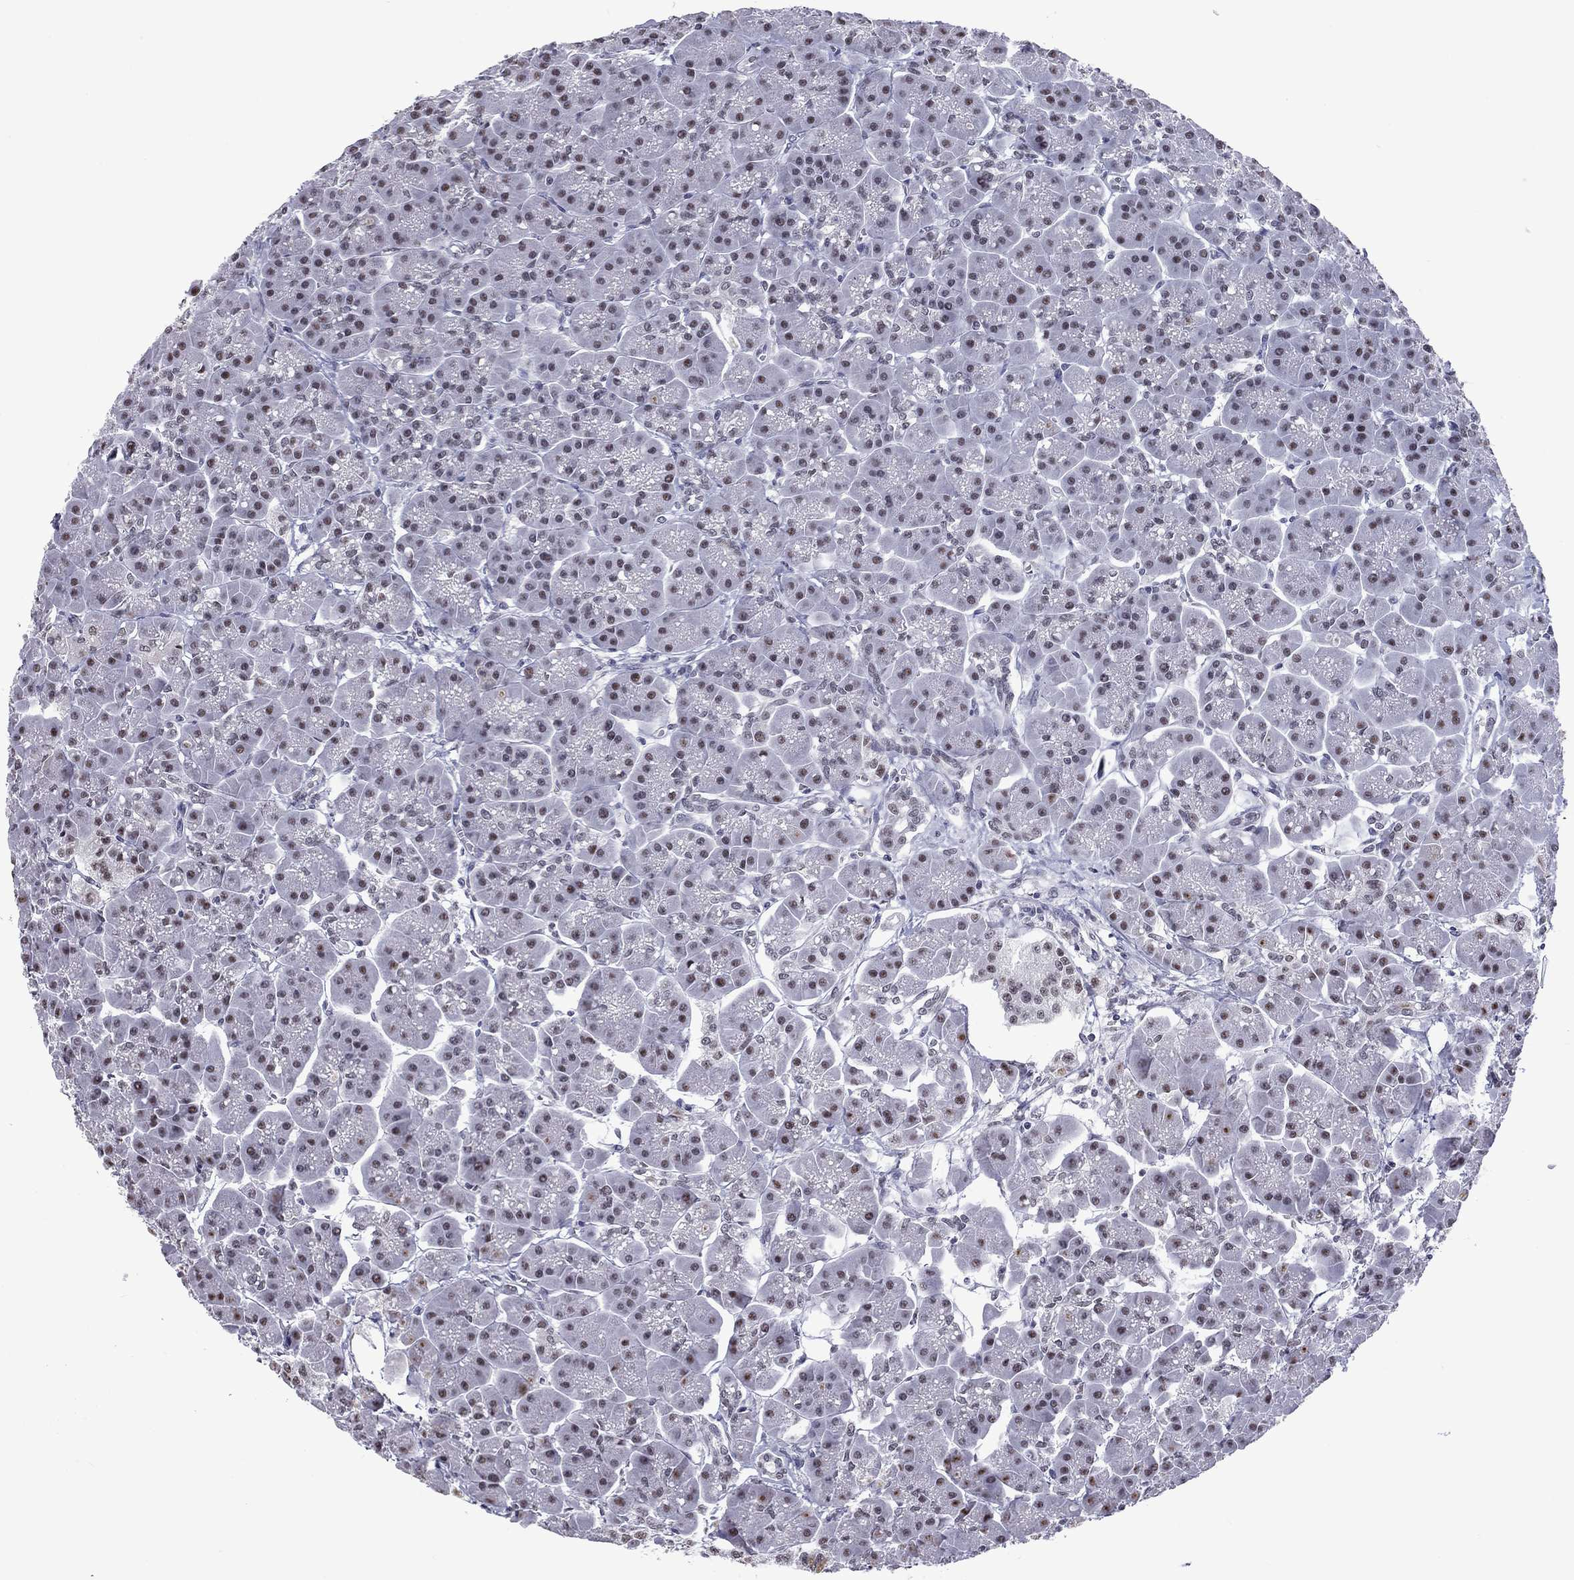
{"staining": {"intensity": "moderate", "quantity": "25%-75%", "location": "nuclear"}, "tissue": "pancreas", "cell_type": "Exocrine glandular cells", "image_type": "normal", "snomed": [{"axis": "morphology", "description": "Normal tissue, NOS"}, {"axis": "topography", "description": "Pancreas"}], "caption": "A medium amount of moderate nuclear expression is appreciated in about 25%-75% of exocrine glandular cells in normal pancreas.", "gene": "PPP1R3A", "patient": {"sex": "male", "age": 70}}